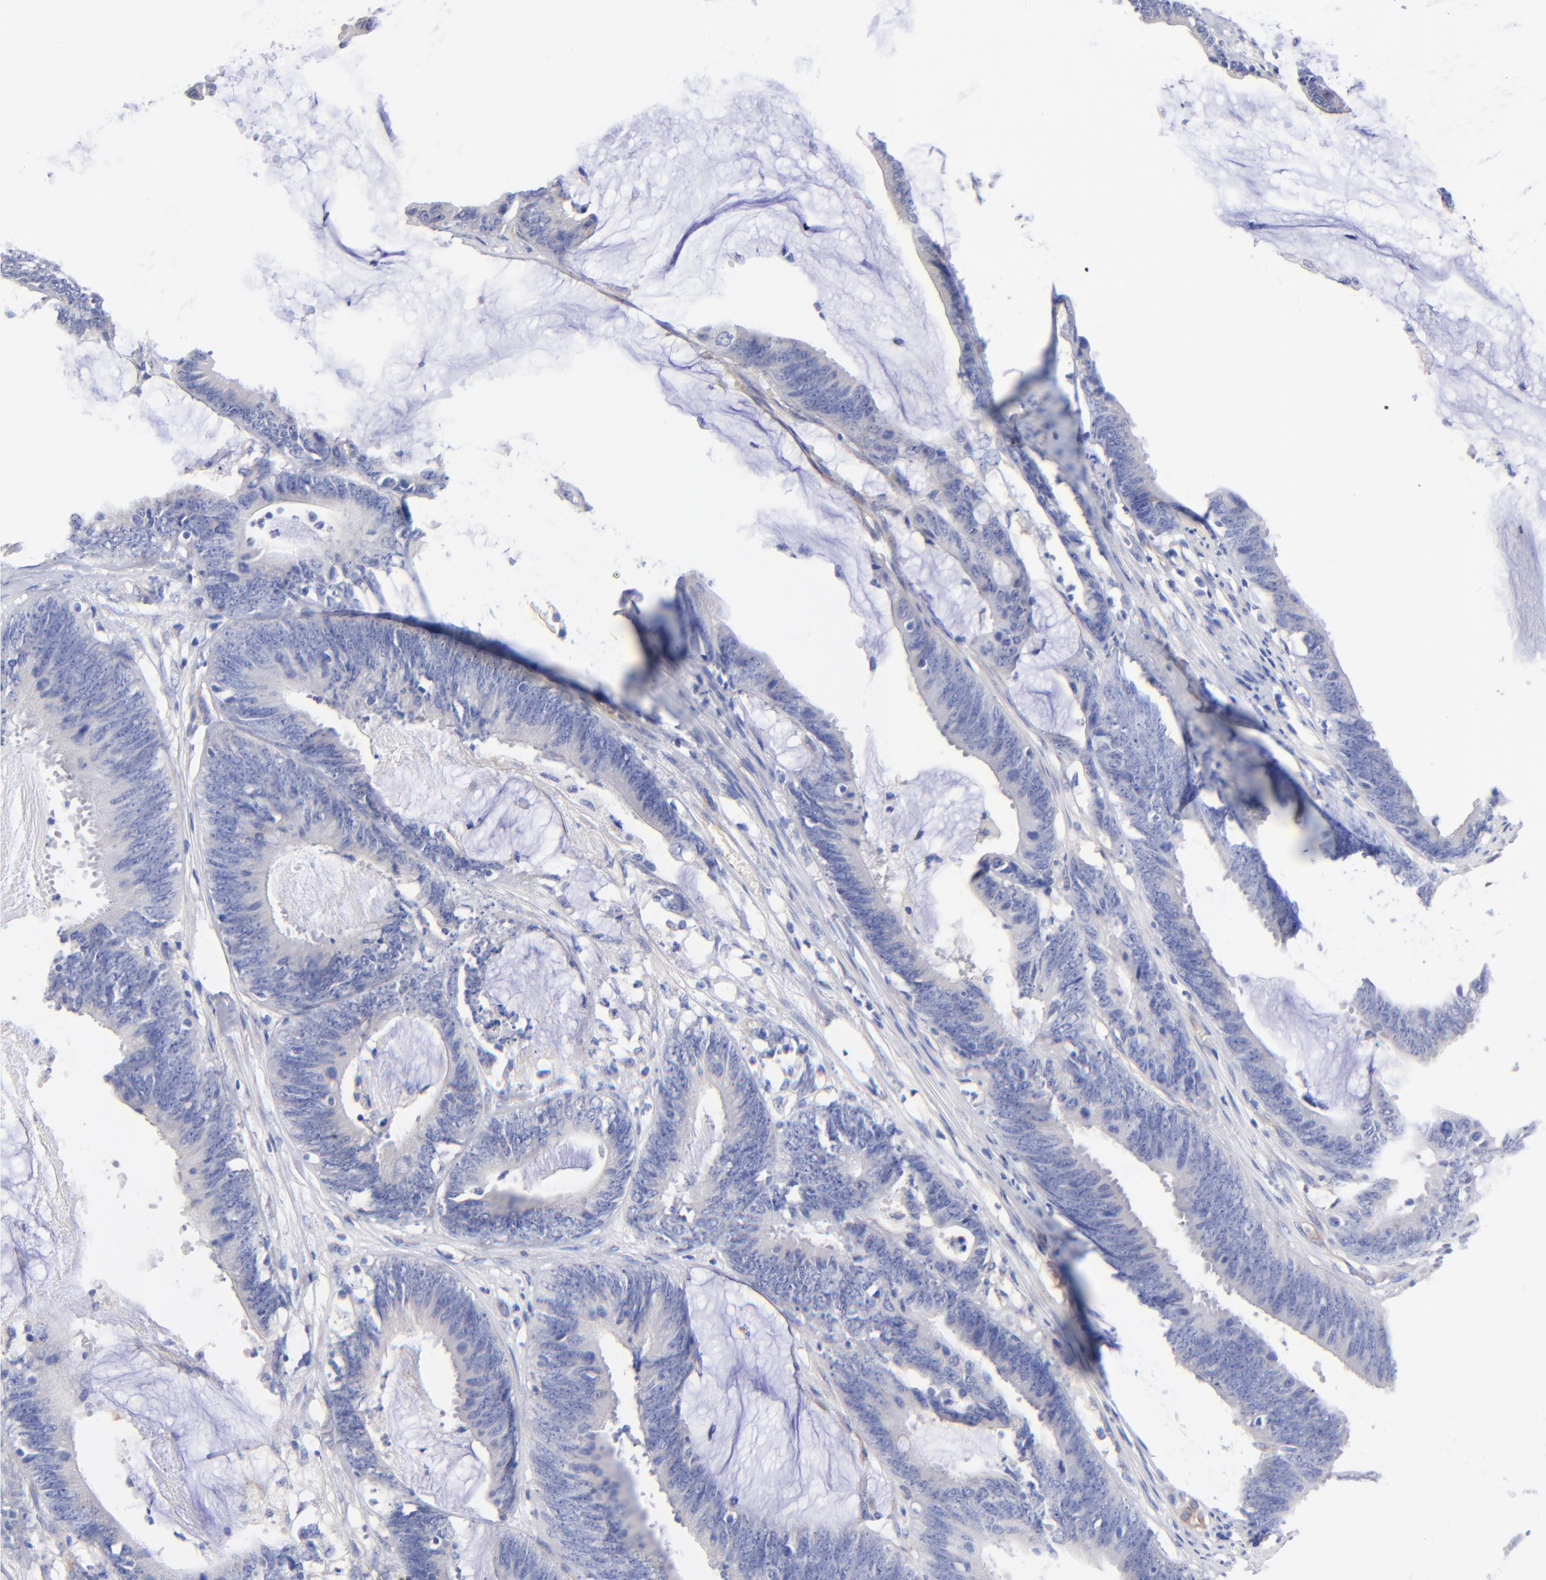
{"staining": {"intensity": "negative", "quantity": "none", "location": "none"}, "tissue": "colorectal cancer", "cell_type": "Tumor cells", "image_type": "cancer", "snomed": [{"axis": "morphology", "description": "Adenocarcinoma, NOS"}, {"axis": "topography", "description": "Rectum"}], "caption": "IHC of human colorectal cancer shows no staining in tumor cells.", "gene": "SLC44A2", "patient": {"sex": "female", "age": 66}}